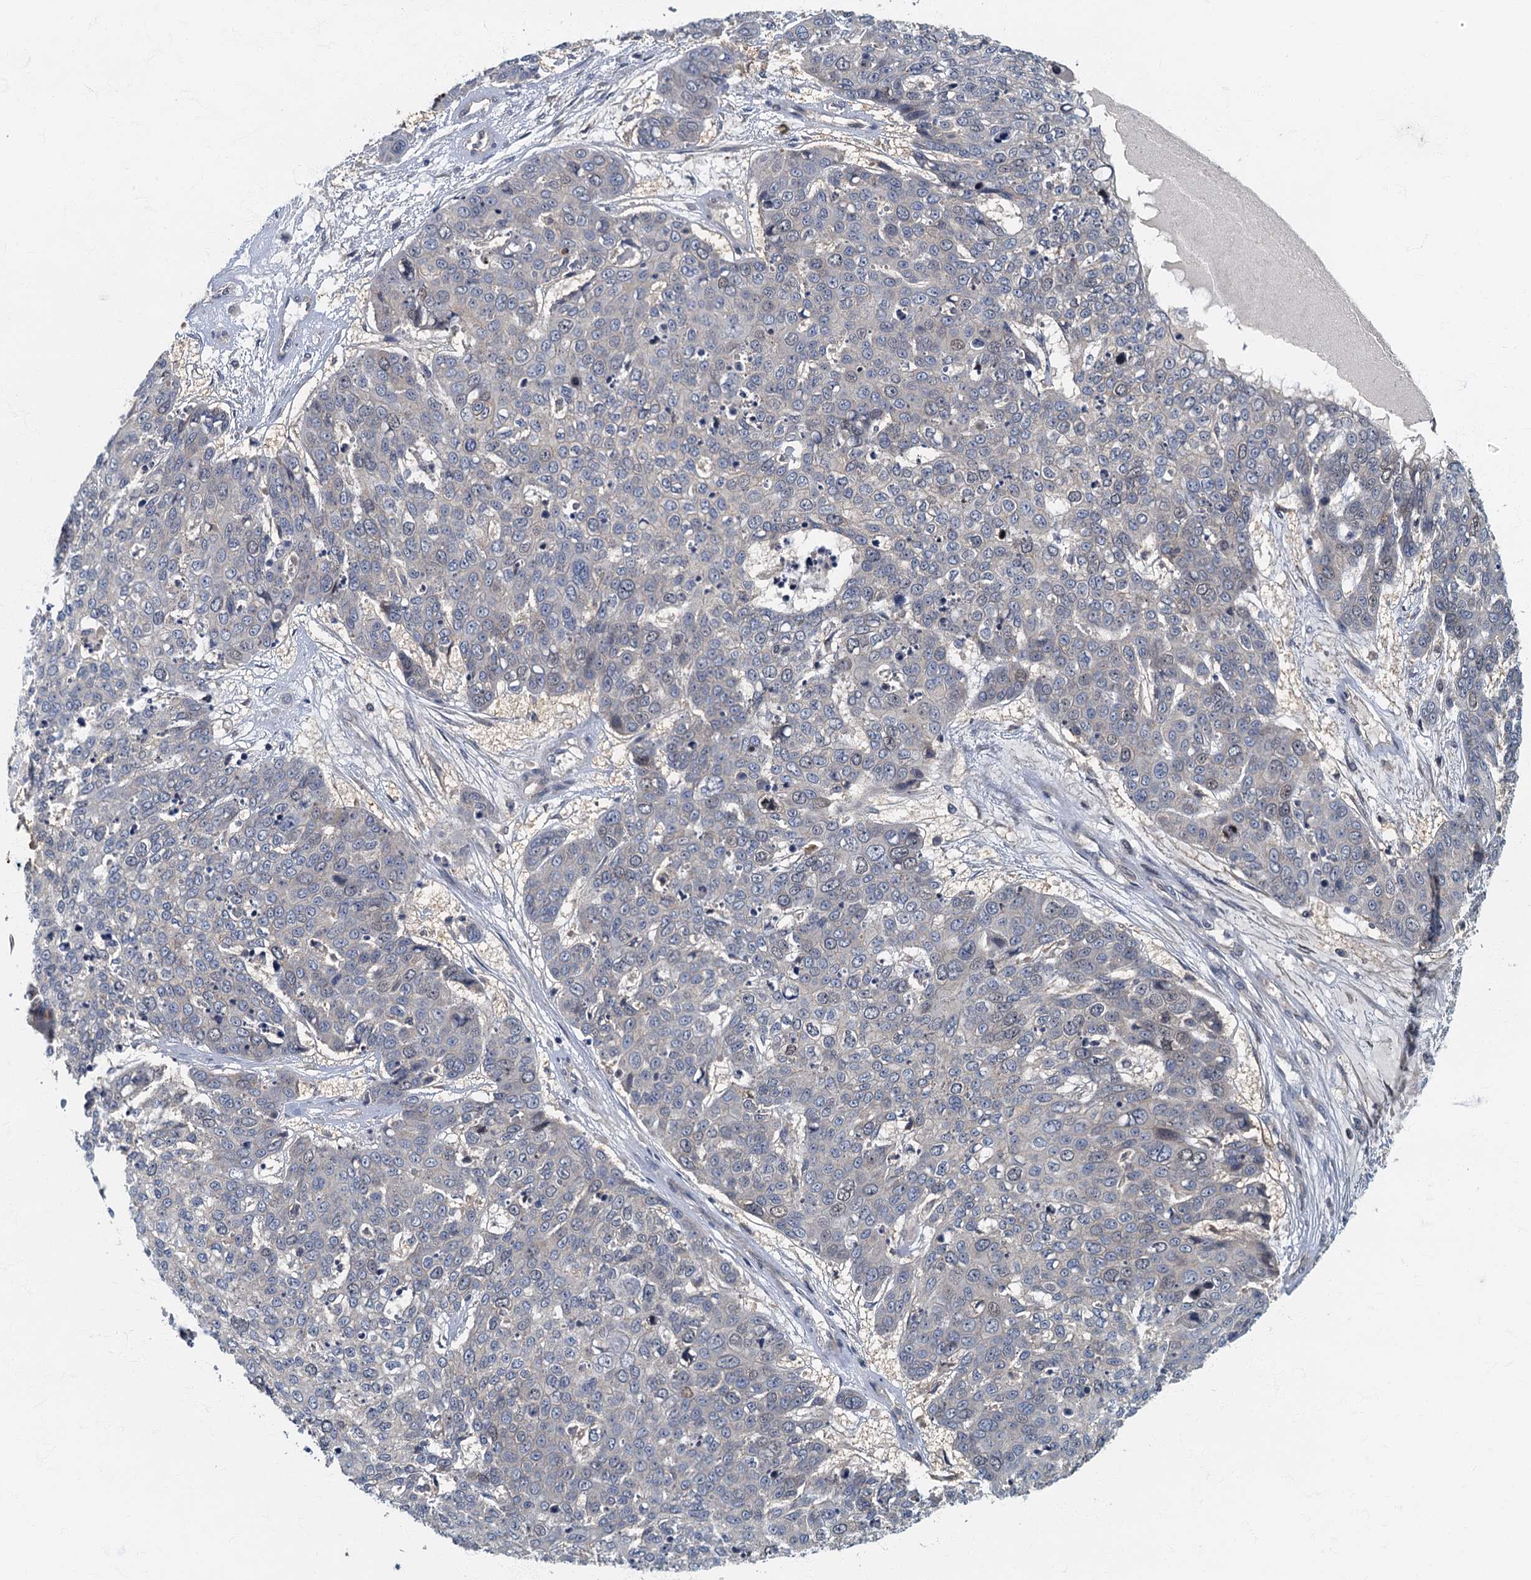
{"staining": {"intensity": "negative", "quantity": "none", "location": "none"}, "tissue": "skin cancer", "cell_type": "Tumor cells", "image_type": "cancer", "snomed": [{"axis": "morphology", "description": "Squamous cell carcinoma, NOS"}, {"axis": "topography", "description": "Skin"}], "caption": "Photomicrograph shows no protein staining in tumor cells of skin cancer tissue.", "gene": "CKAP2L", "patient": {"sex": "male", "age": 71}}